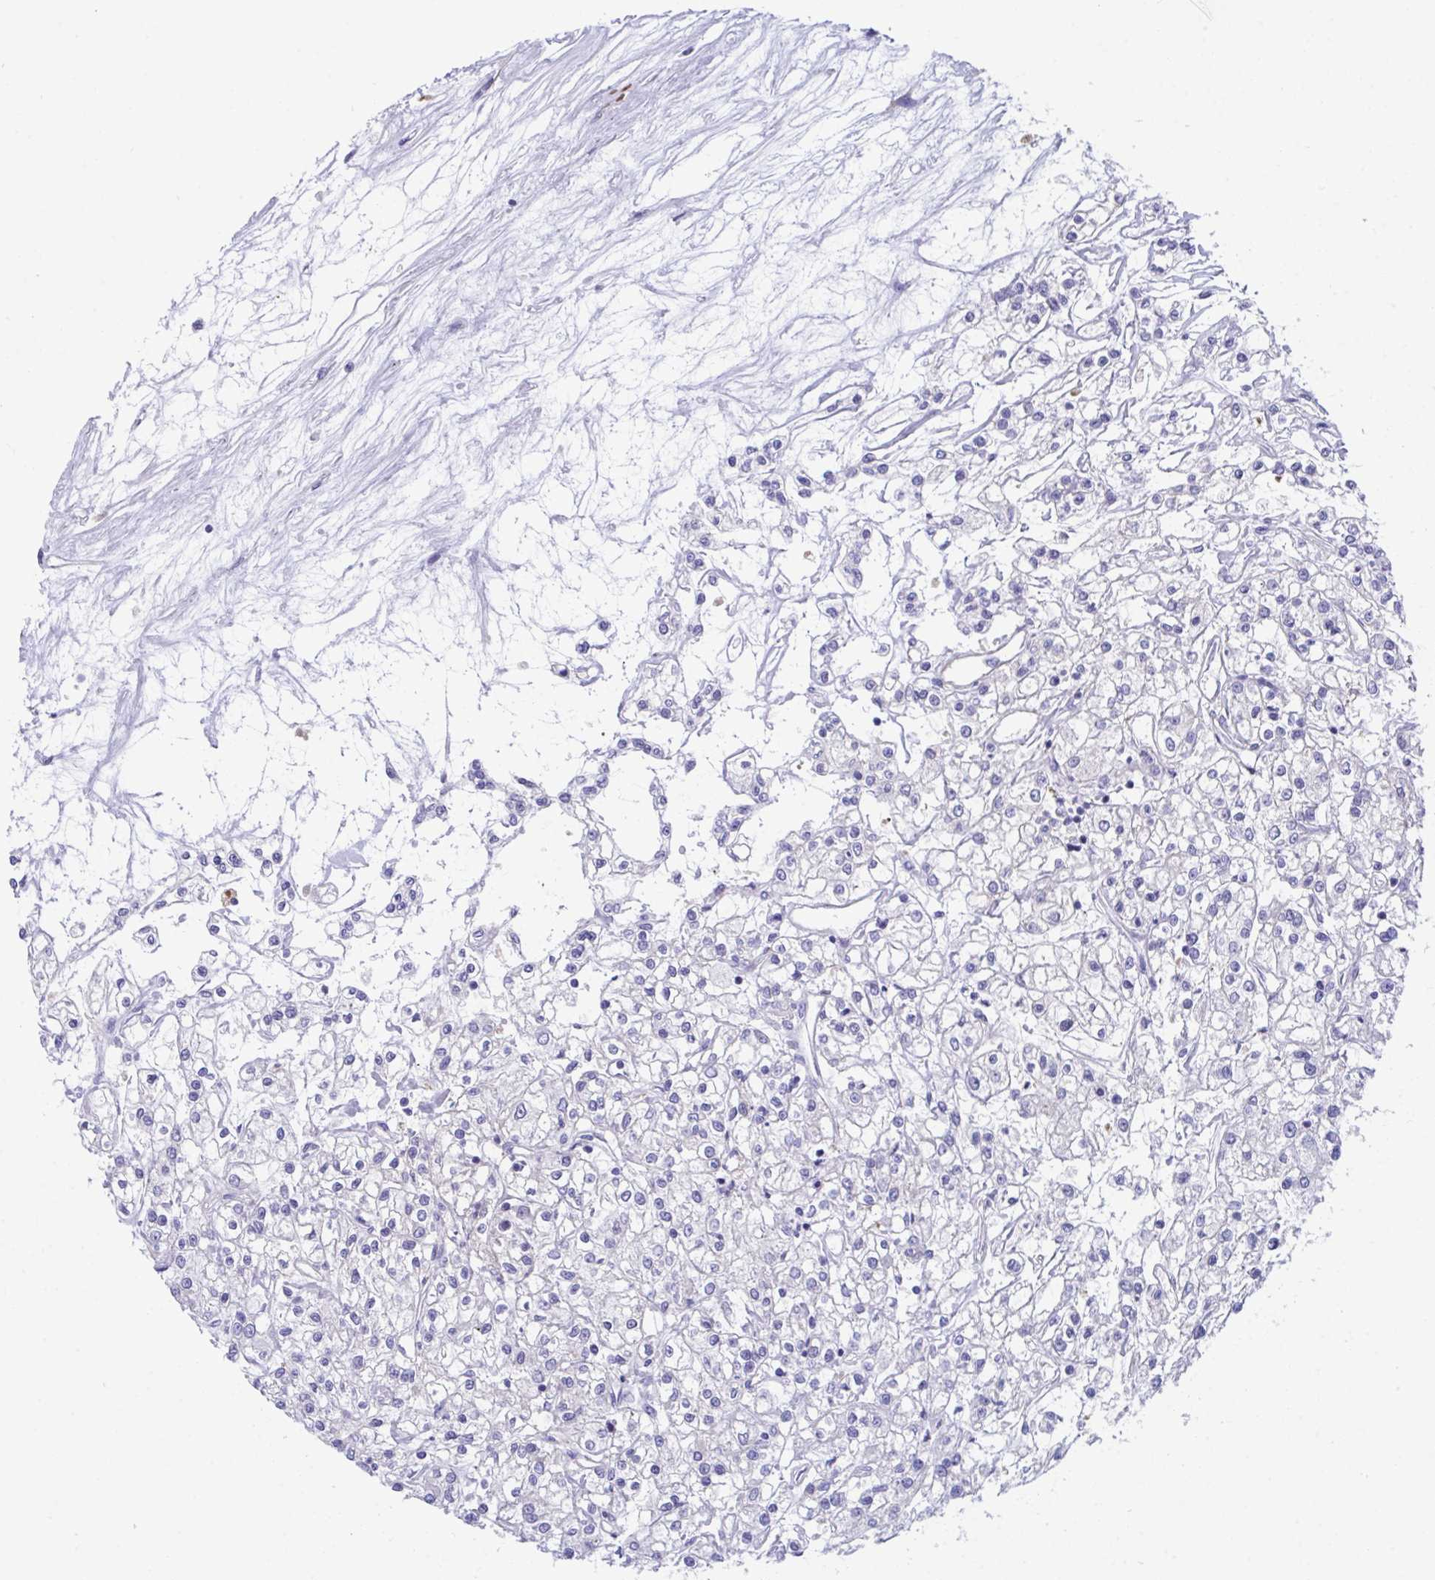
{"staining": {"intensity": "negative", "quantity": "none", "location": "none"}, "tissue": "renal cancer", "cell_type": "Tumor cells", "image_type": "cancer", "snomed": [{"axis": "morphology", "description": "Adenocarcinoma, NOS"}, {"axis": "topography", "description": "Kidney"}], "caption": "A photomicrograph of renal adenocarcinoma stained for a protein exhibits no brown staining in tumor cells.", "gene": "CENPQ", "patient": {"sex": "female", "age": 59}}